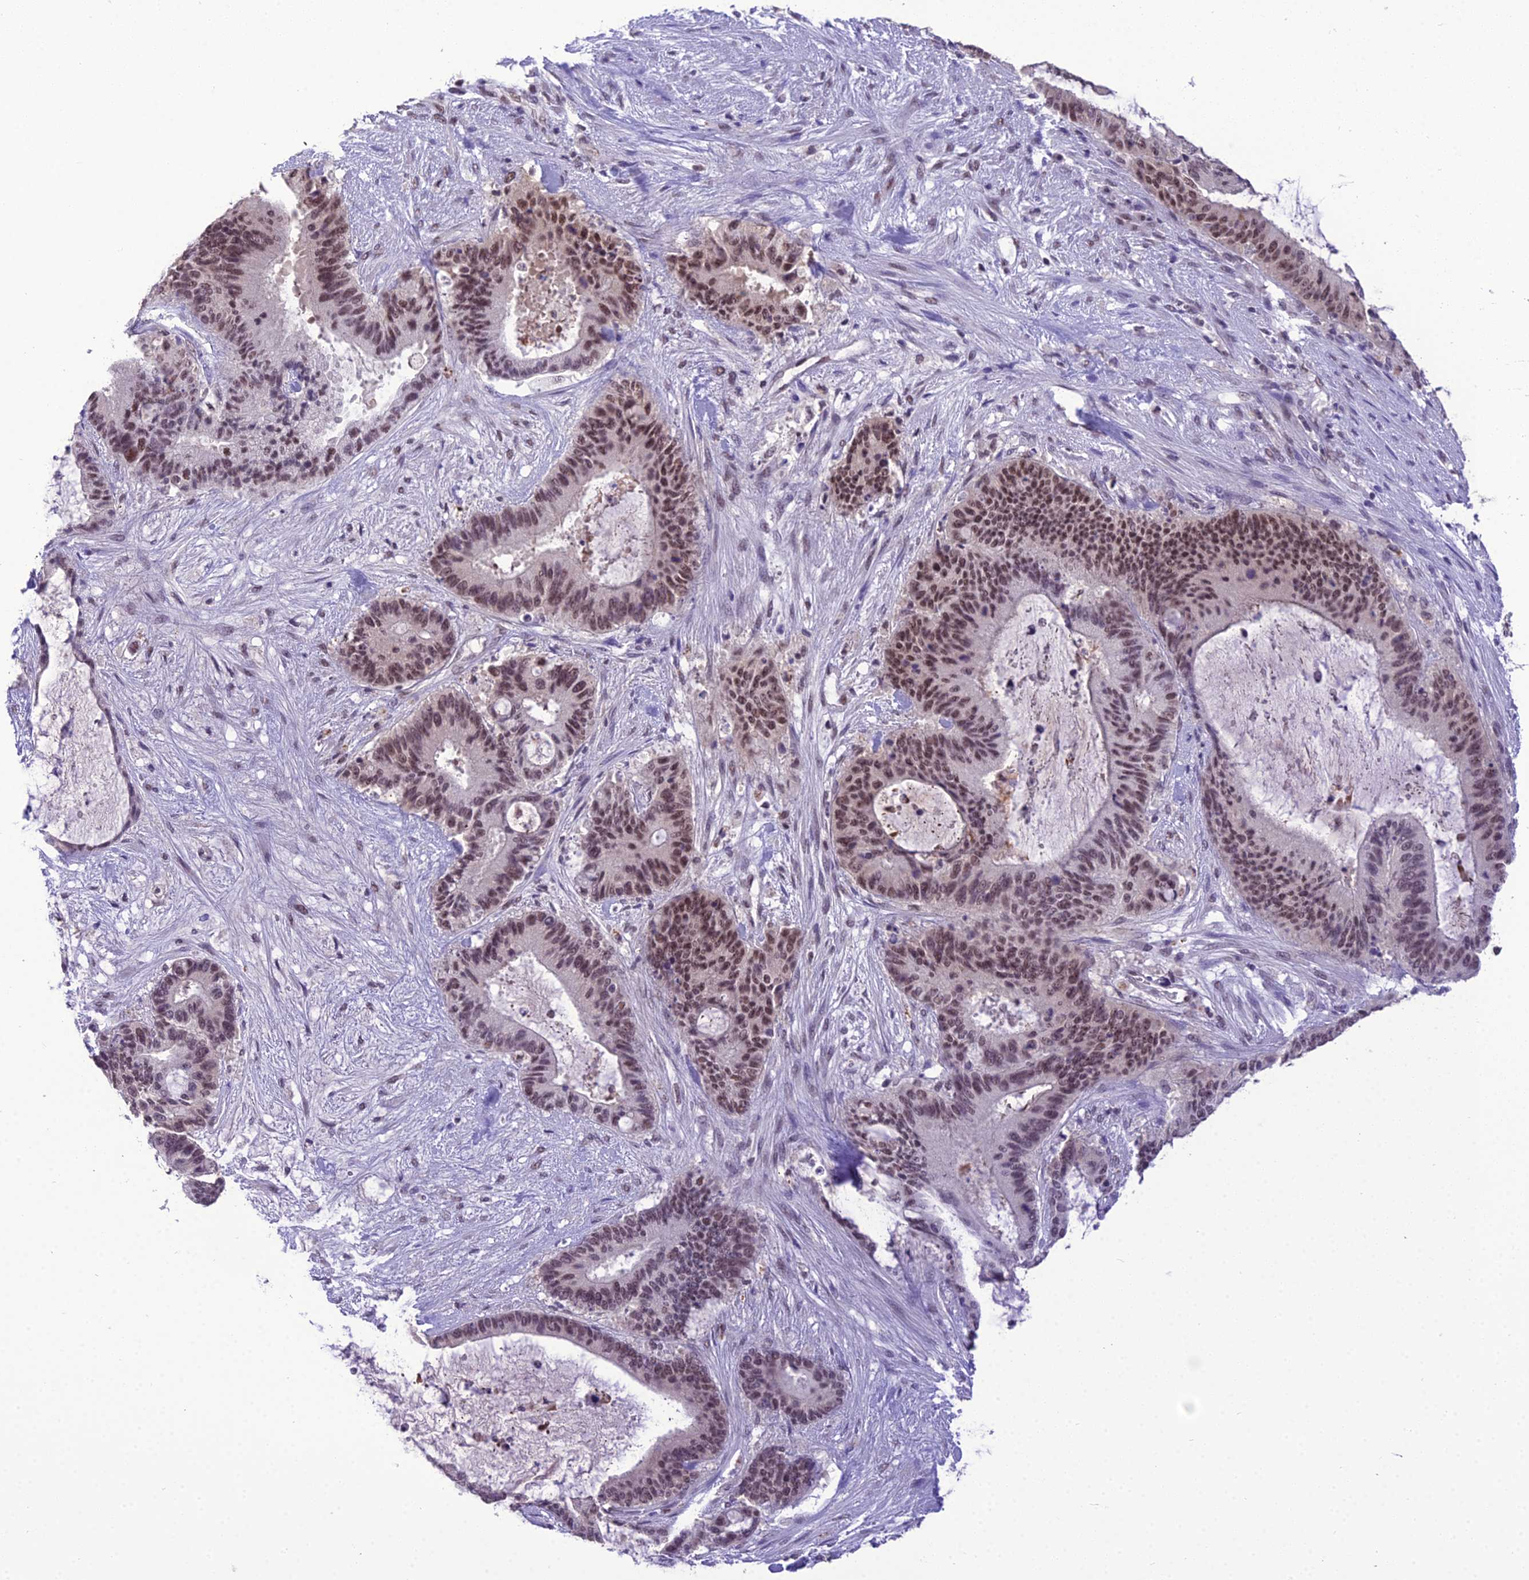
{"staining": {"intensity": "moderate", "quantity": ">75%", "location": "nuclear"}, "tissue": "liver cancer", "cell_type": "Tumor cells", "image_type": "cancer", "snomed": [{"axis": "morphology", "description": "Normal tissue, NOS"}, {"axis": "morphology", "description": "Cholangiocarcinoma"}, {"axis": "topography", "description": "Liver"}, {"axis": "topography", "description": "Peripheral nerve tissue"}], "caption": "Approximately >75% of tumor cells in liver cancer (cholangiocarcinoma) show moderate nuclear protein staining as visualized by brown immunohistochemical staining.", "gene": "SH3RF3", "patient": {"sex": "female", "age": 73}}